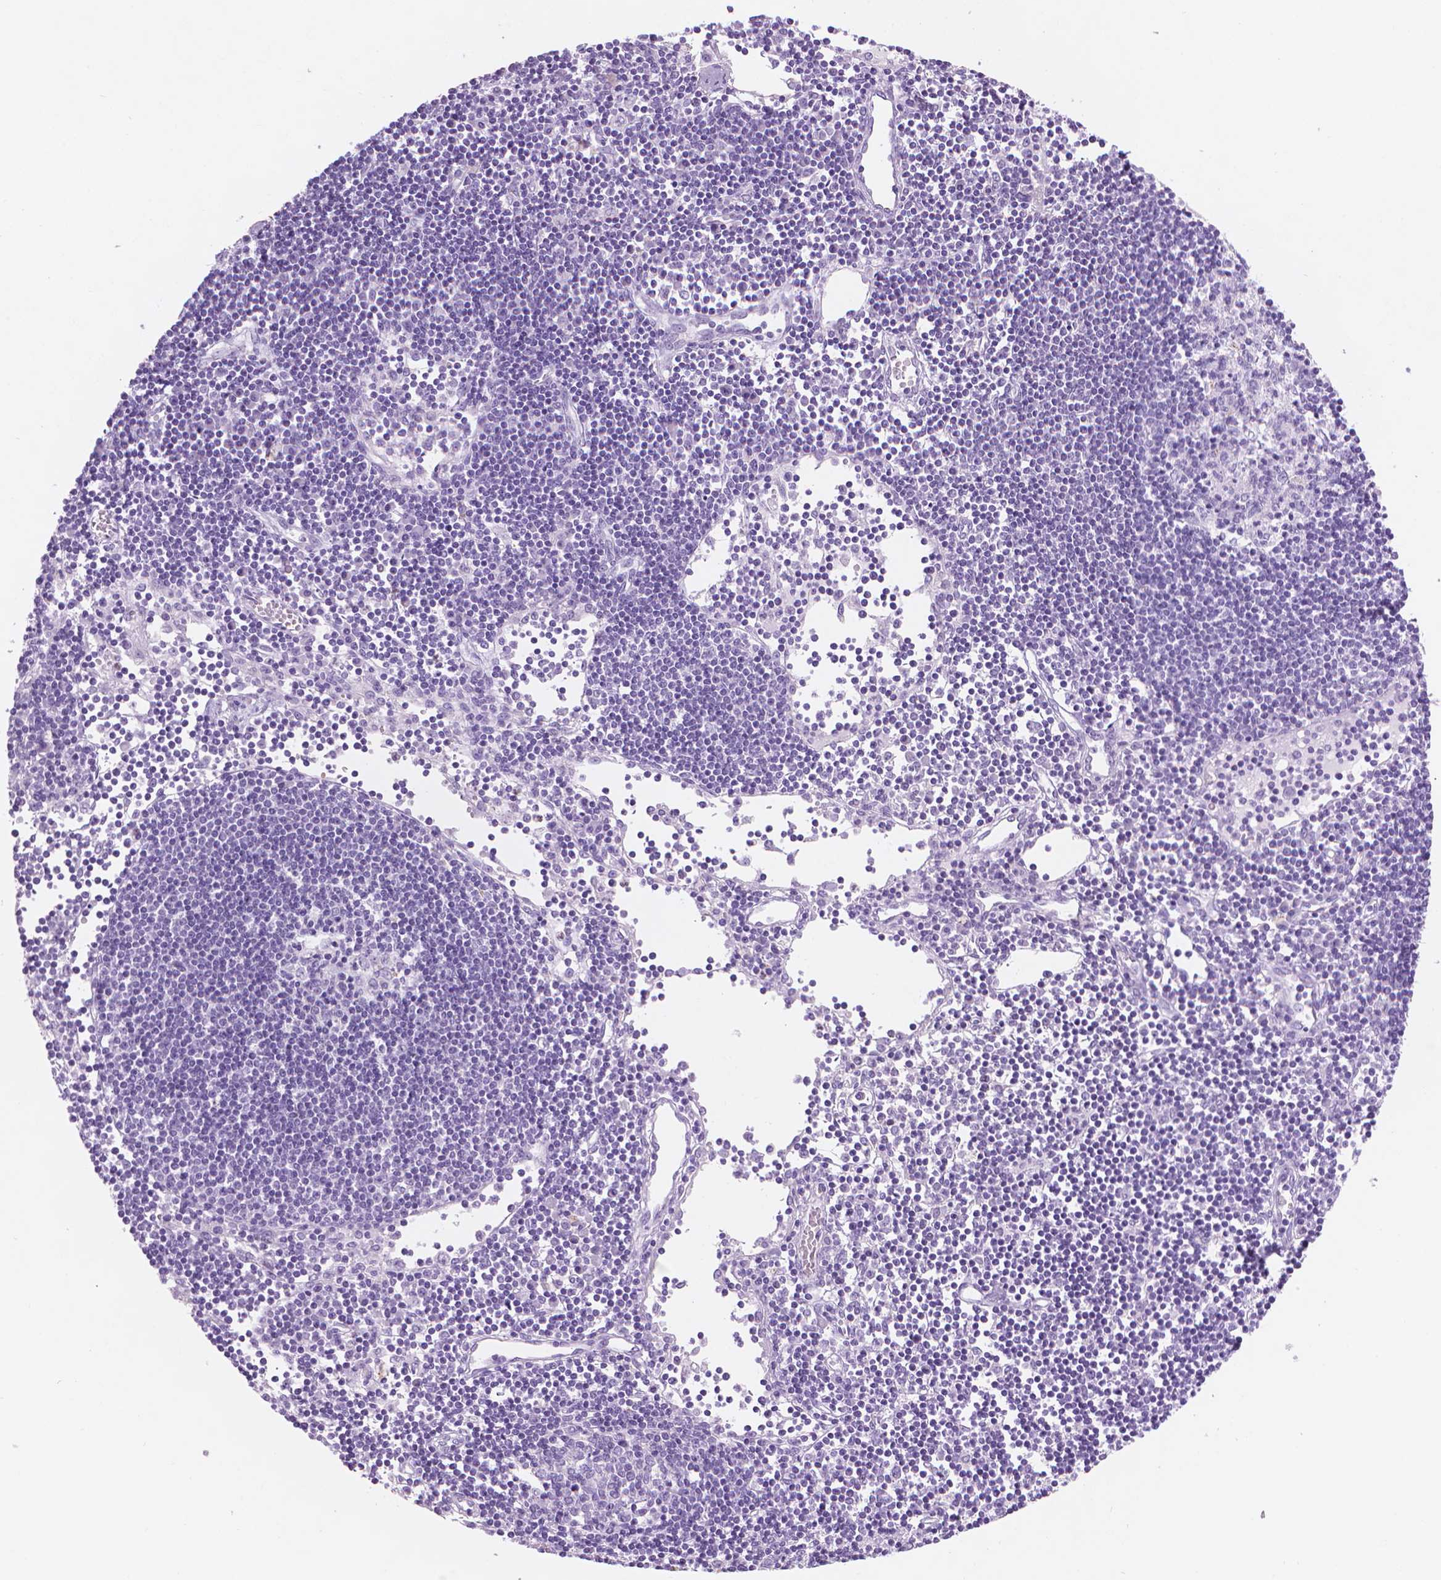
{"staining": {"intensity": "negative", "quantity": "none", "location": "none"}, "tissue": "lymph node", "cell_type": "Germinal center cells", "image_type": "normal", "snomed": [{"axis": "morphology", "description": "Normal tissue, NOS"}, {"axis": "topography", "description": "Lymph node"}], "caption": "There is no significant positivity in germinal center cells of lymph node. (Brightfield microscopy of DAB immunohistochemistry (IHC) at high magnification).", "gene": "TTC29", "patient": {"sex": "female", "age": 65}}